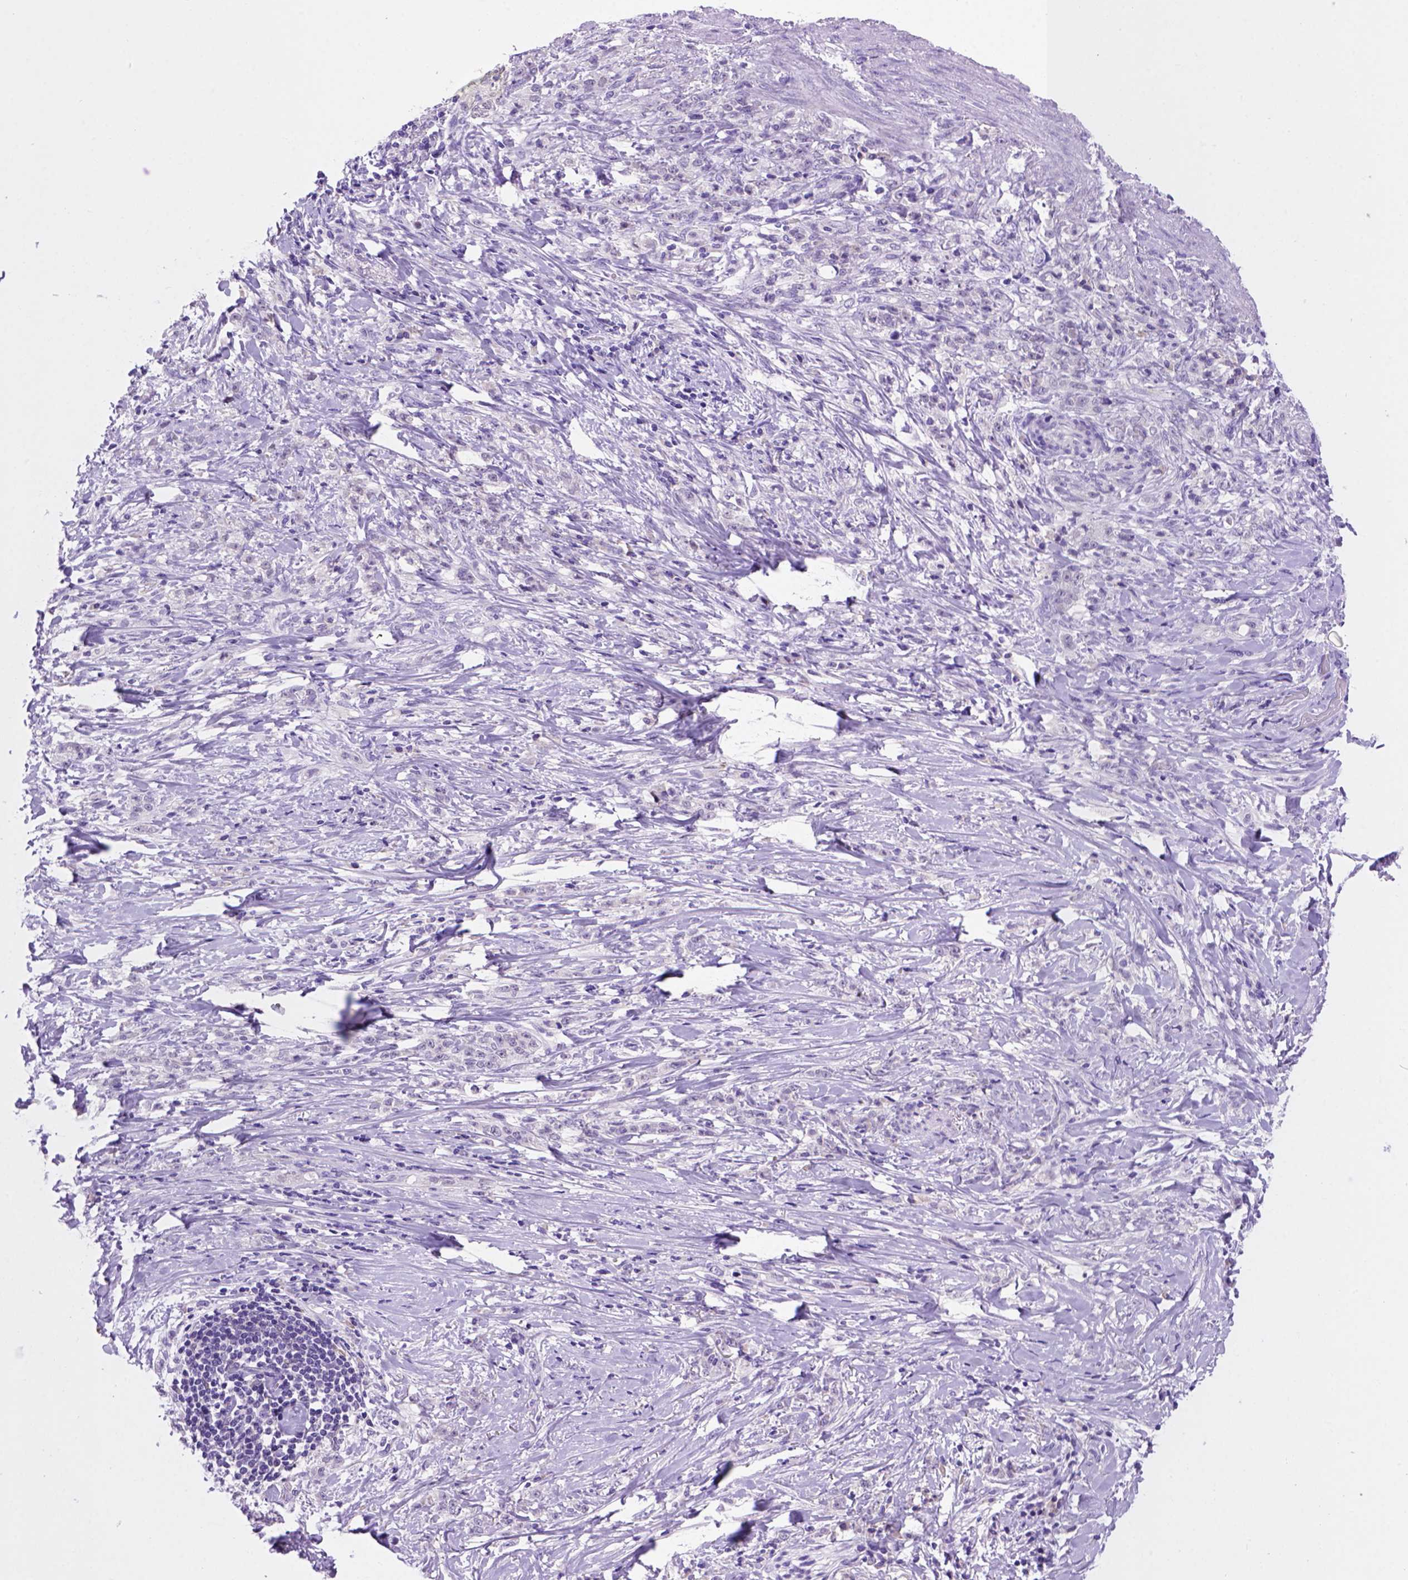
{"staining": {"intensity": "negative", "quantity": "none", "location": "none"}, "tissue": "stomach cancer", "cell_type": "Tumor cells", "image_type": "cancer", "snomed": [{"axis": "morphology", "description": "Adenocarcinoma, NOS"}, {"axis": "topography", "description": "Stomach, lower"}], "caption": "Tumor cells are negative for brown protein staining in stomach cancer.", "gene": "FAM81B", "patient": {"sex": "male", "age": 88}}